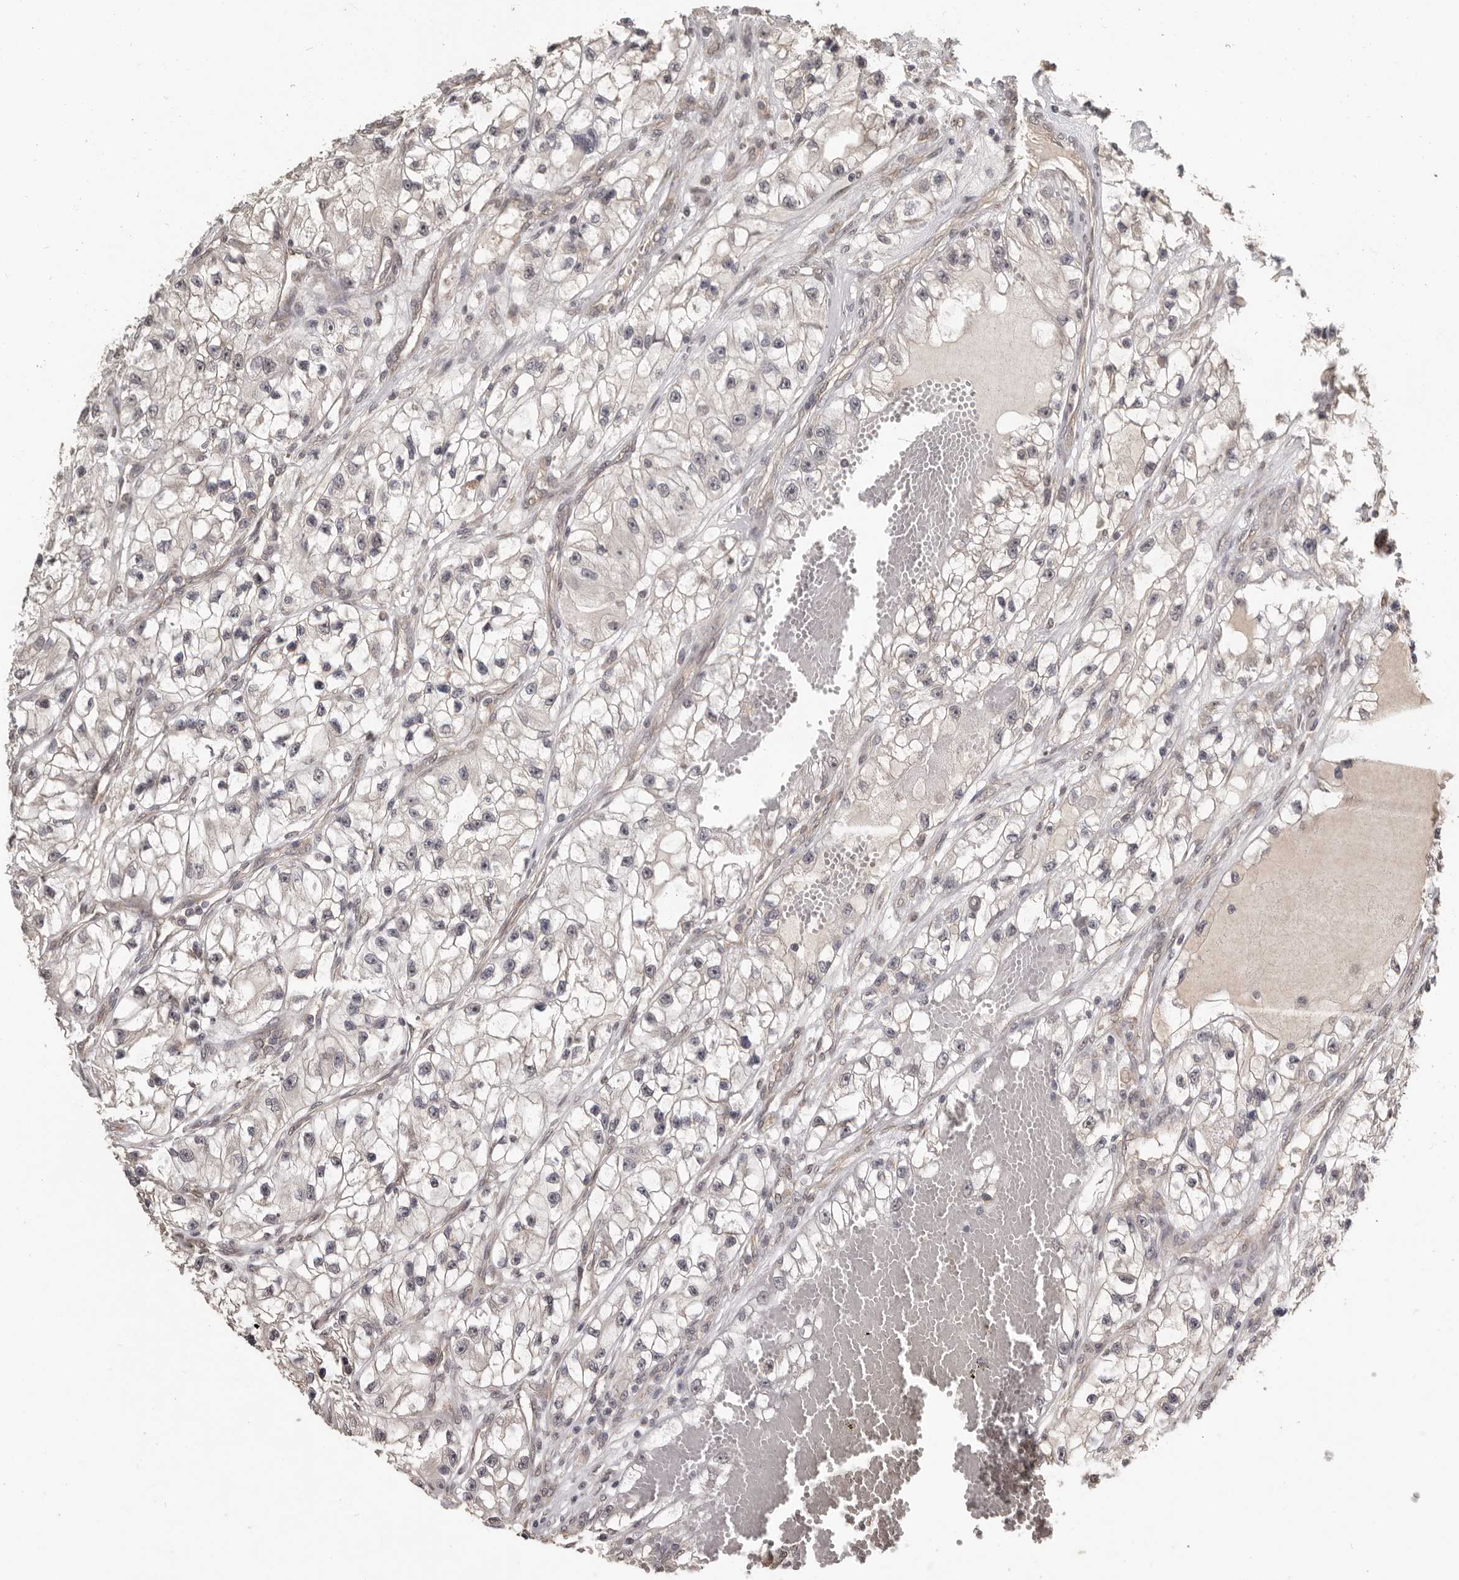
{"staining": {"intensity": "negative", "quantity": "none", "location": "none"}, "tissue": "renal cancer", "cell_type": "Tumor cells", "image_type": "cancer", "snomed": [{"axis": "morphology", "description": "Adenocarcinoma, NOS"}, {"axis": "topography", "description": "Kidney"}], "caption": "High power microscopy image of an immunohistochemistry (IHC) histopathology image of renal cancer, revealing no significant expression in tumor cells.", "gene": "ZFP14", "patient": {"sex": "female", "age": 57}}